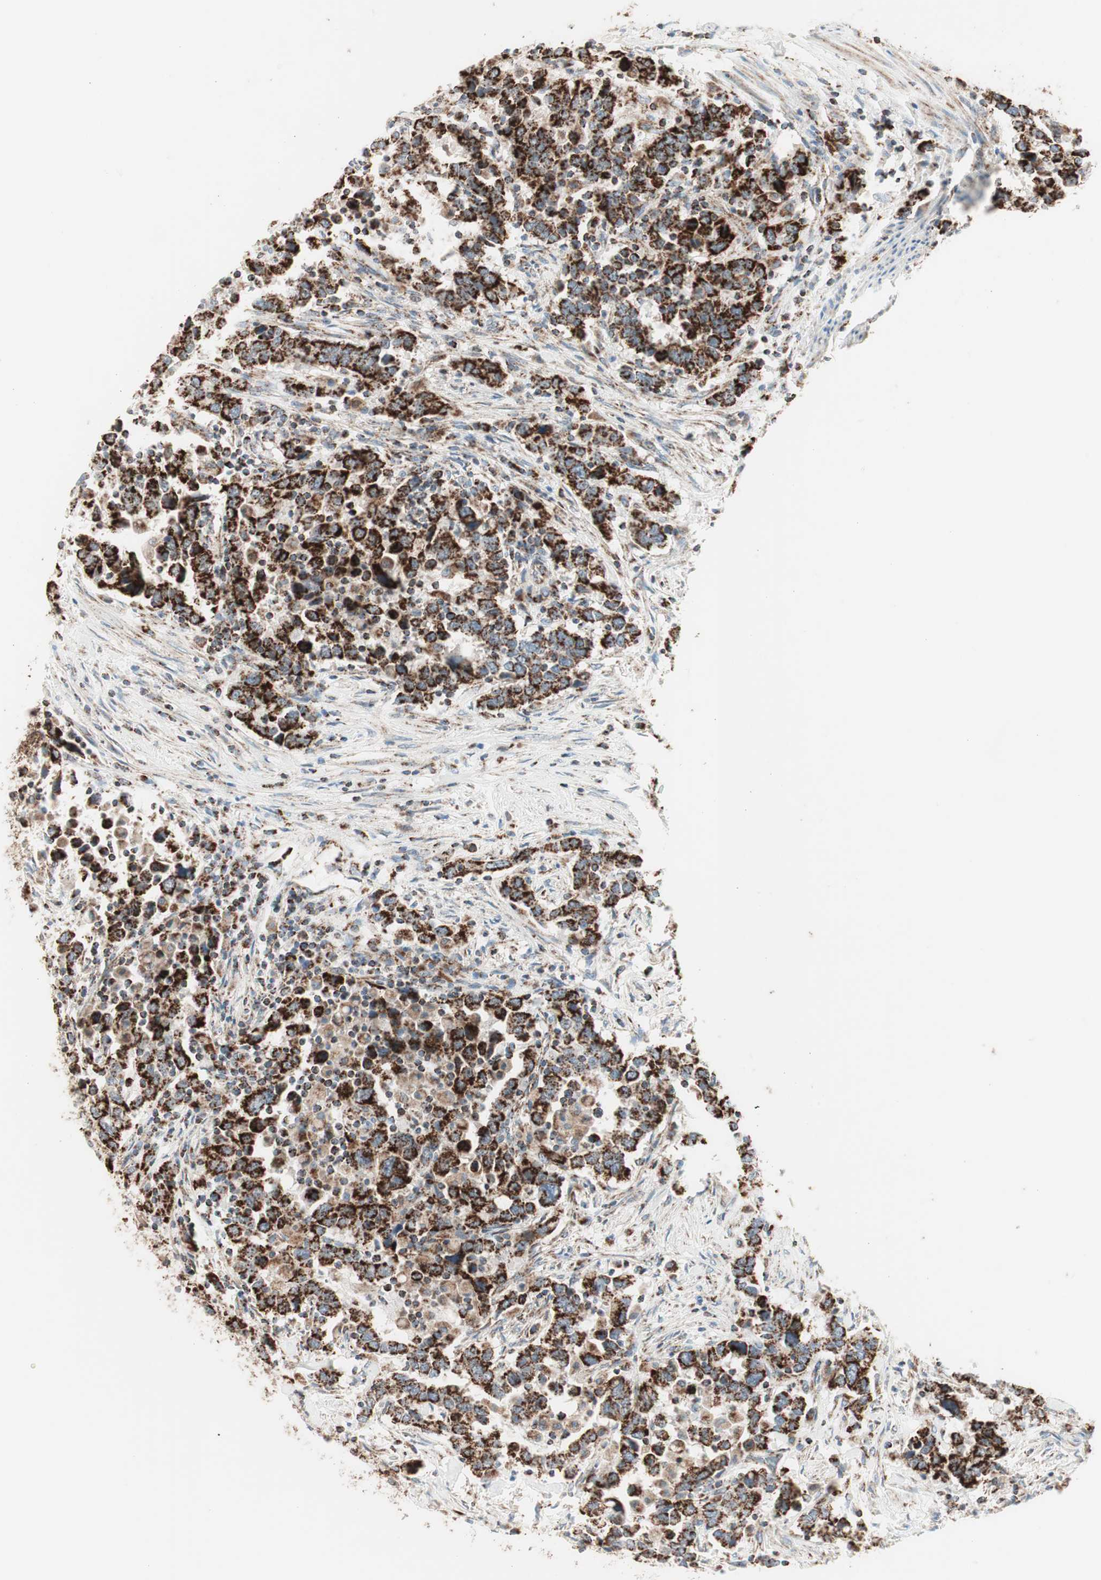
{"staining": {"intensity": "strong", "quantity": ">75%", "location": "cytoplasmic/membranous"}, "tissue": "urothelial cancer", "cell_type": "Tumor cells", "image_type": "cancer", "snomed": [{"axis": "morphology", "description": "Urothelial carcinoma, High grade"}, {"axis": "topography", "description": "Urinary bladder"}], "caption": "IHC staining of urothelial cancer, which reveals high levels of strong cytoplasmic/membranous expression in approximately >75% of tumor cells indicating strong cytoplasmic/membranous protein expression. The staining was performed using DAB (3,3'-diaminobenzidine) (brown) for protein detection and nuclei were counterstained in hematoxylin (blue).", "gene": "TOMM20", "patient": {"sex": "male", "age": 61}}